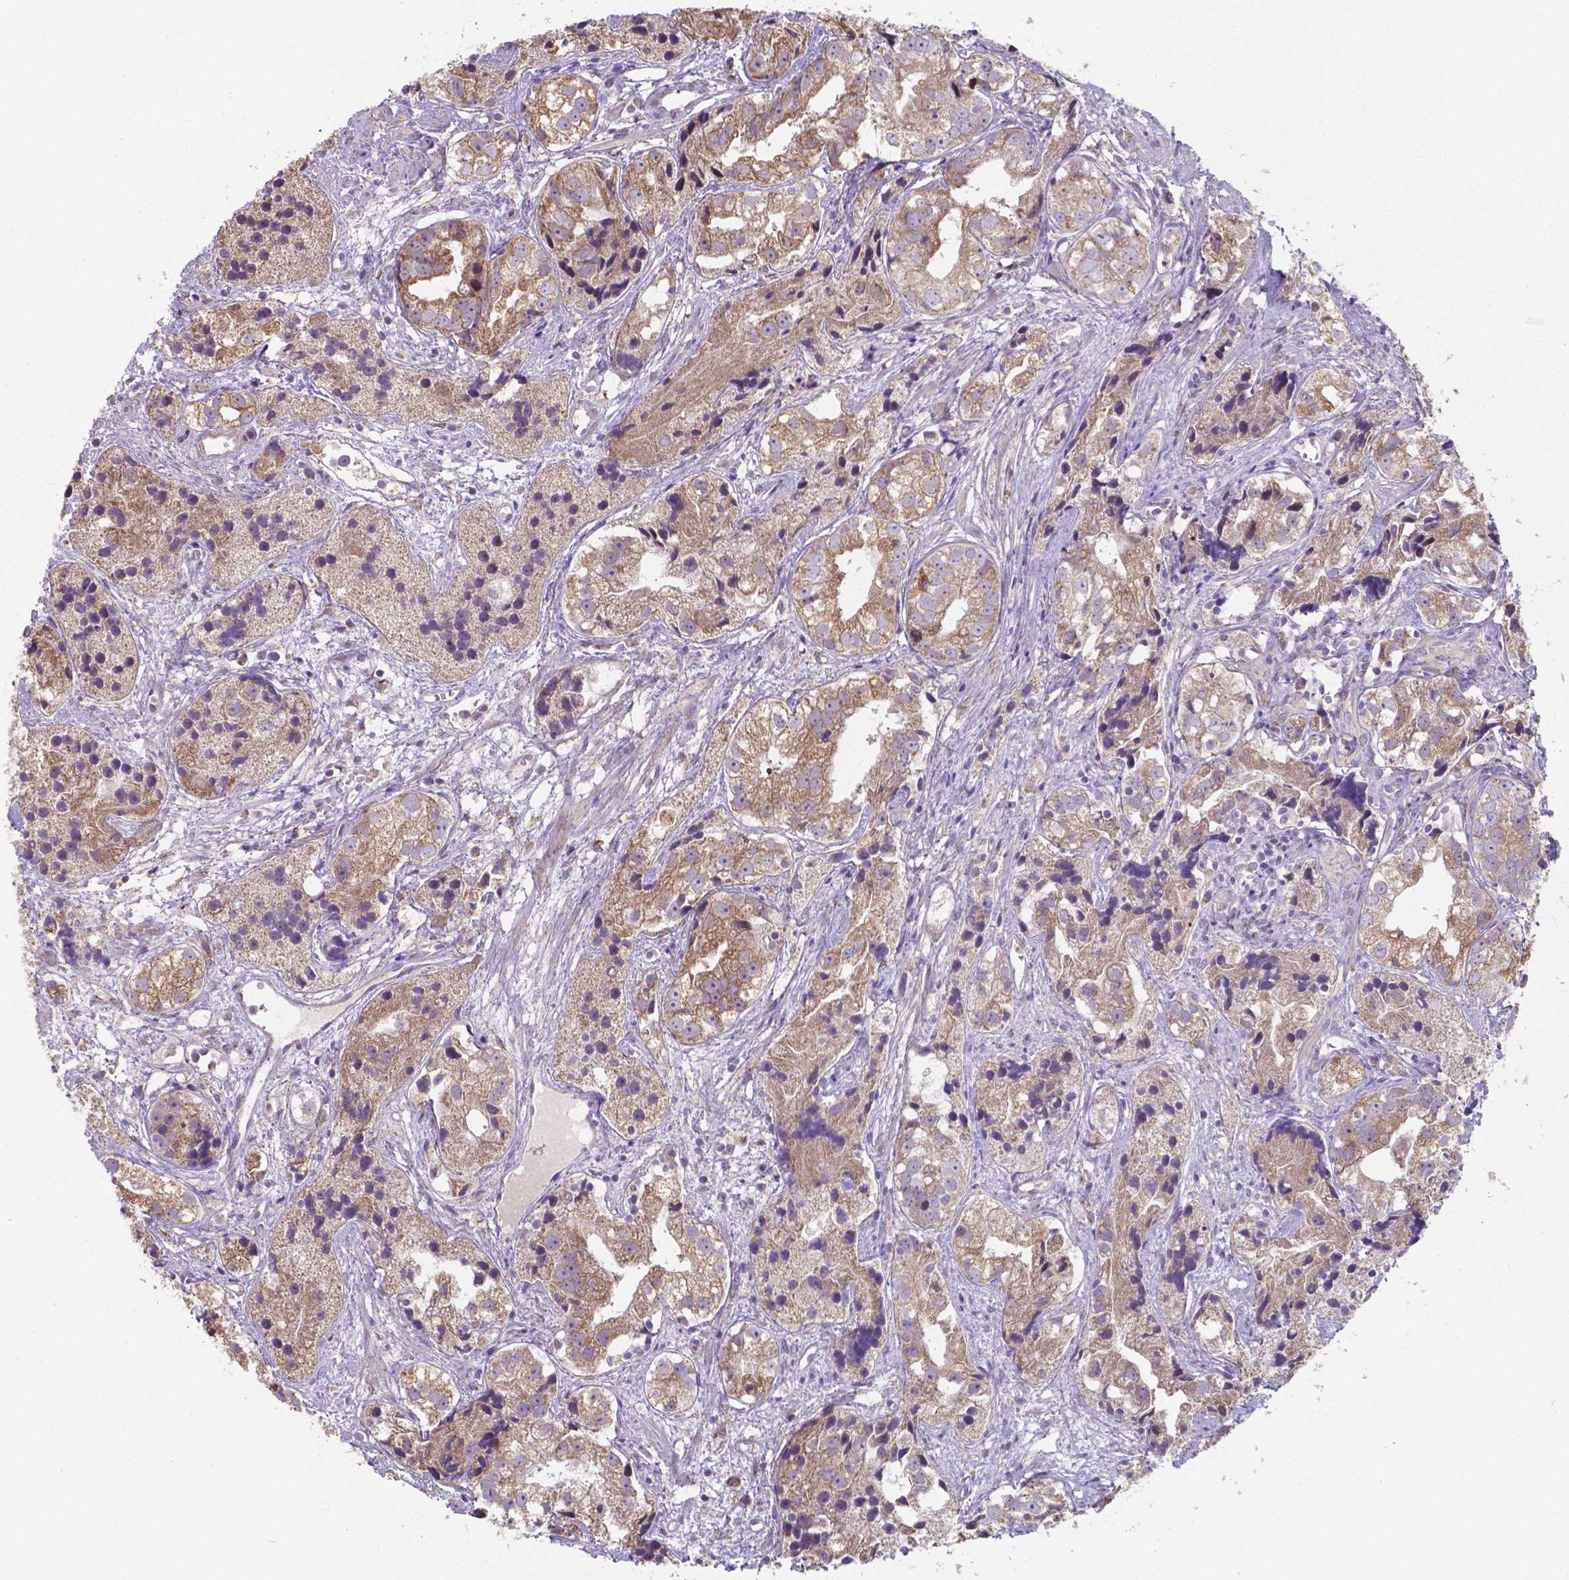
{"staining": {"intensity": "moderate", "quantity": ">75%", "location": "cytoplasmic/membranous"}, "tissue": "prostate cancer", "cell_type": "Tumor cells", "image_type": "cancer", "snomed": [{"axis": "morphology", "description": "Adenocarcinoma, High grade"}, {"axis": "topography", "description": "Prostate"}], "caption": "Immunohistochemical staining of high-grade adenocarcinoma (prostate) shows moderate cytoplasmic/membranous protein expression in about >75% of tumor cells.", "gene": "FAM114A1", "patient": {"sex": "male", "age": 68}}